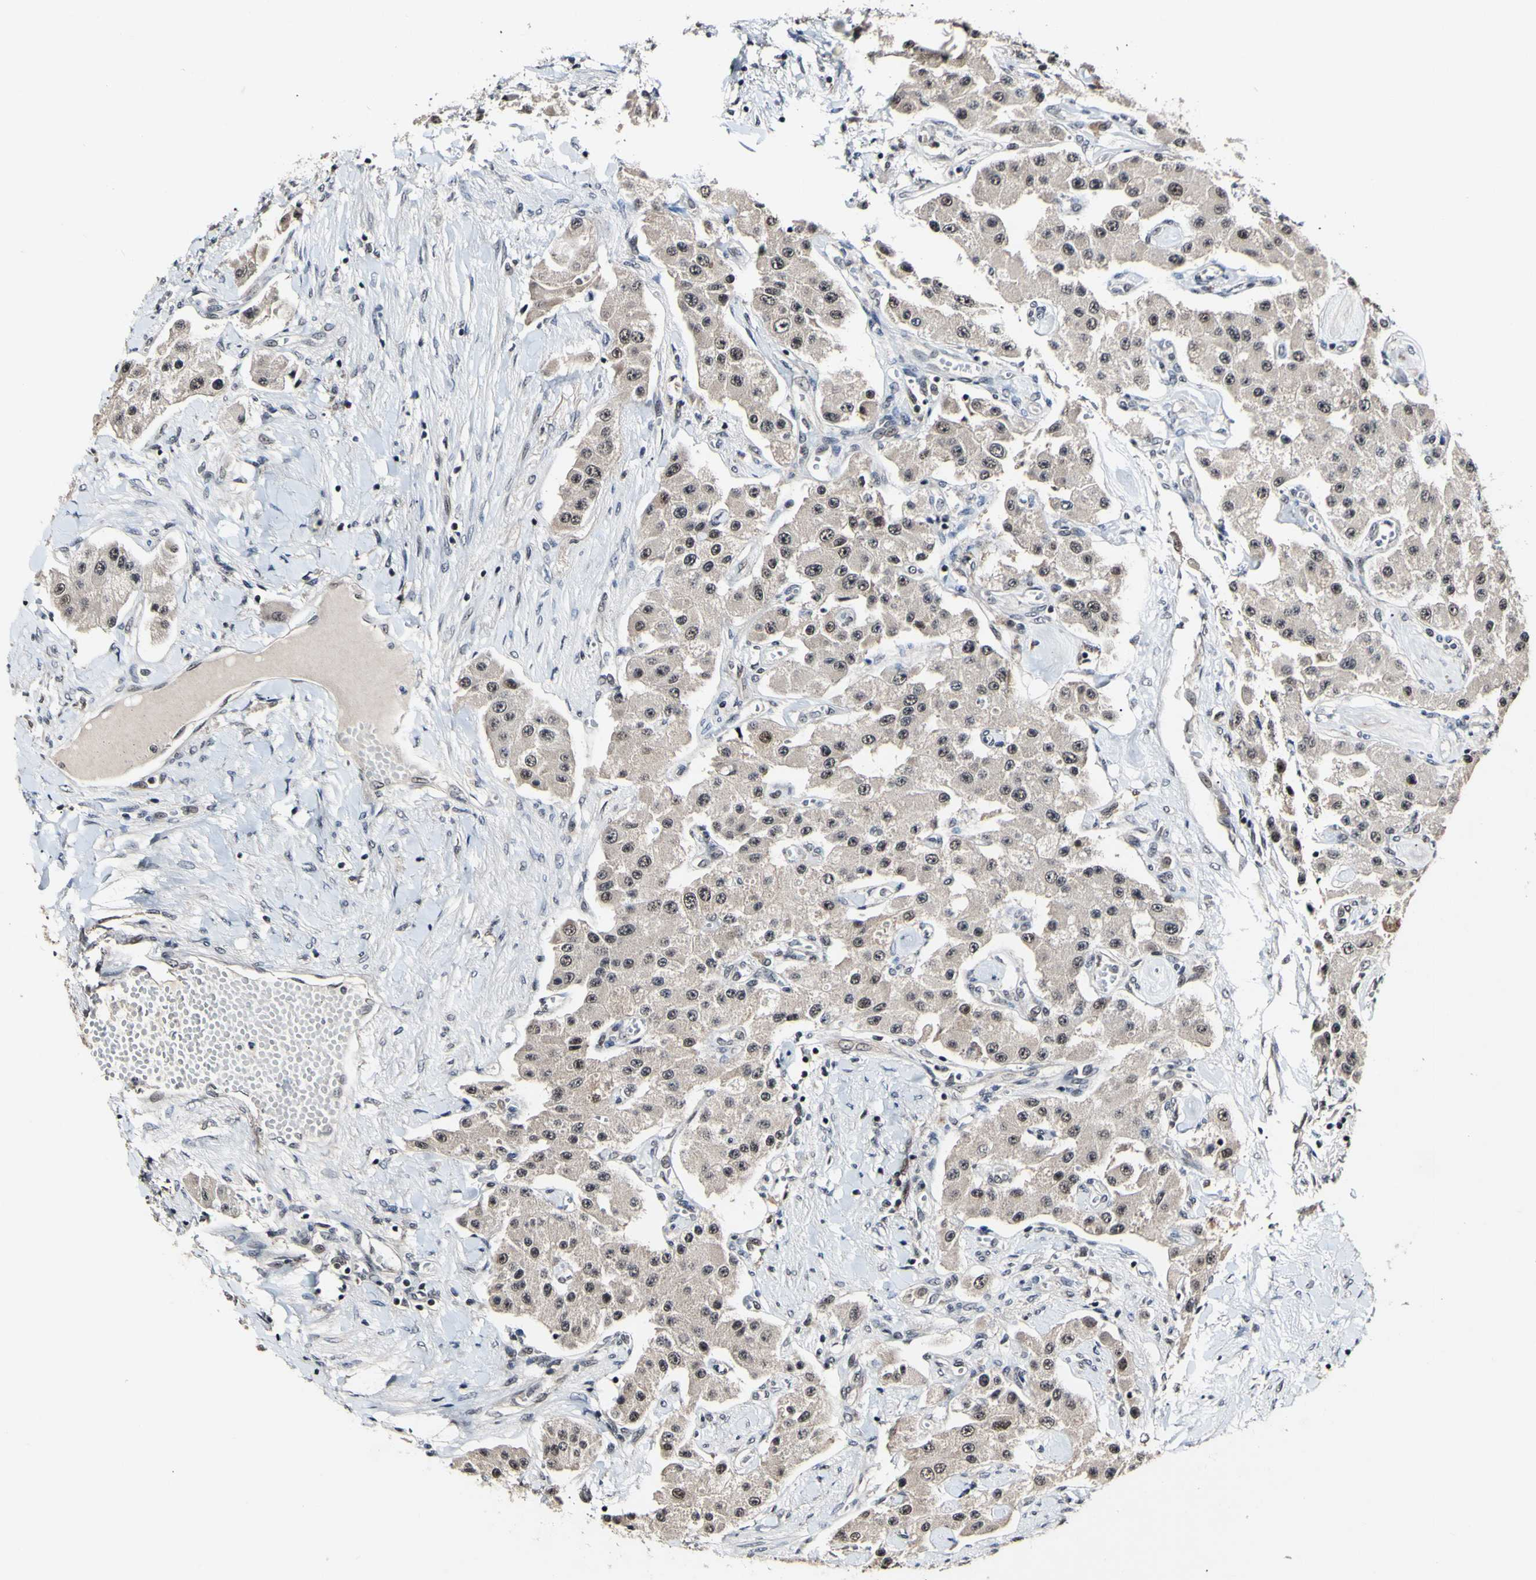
{"staining": {"intensity": "weak", "quantity": ">75%", "location": "cytoplasmic/membranous,nuclear"}, "tissue": "carcinoid", "cell_type": "Tumor cells", "image_type": "cancer", "snomed": [{"axis": "morphology", "description": "Carcinoid, malignant, NOS"}, {"axis": "topography", "description": "Pancreas"}], "caption": "A high-resolution histopathology image shows immunohistochemistry staining of carcinoid, which demonstrates weak cytoplasmic/membranous and nuclear positivity in approximately >75% of tumor cells.", "gene": "PSMD10", "patient": {"sex": "male", "age": 41}}